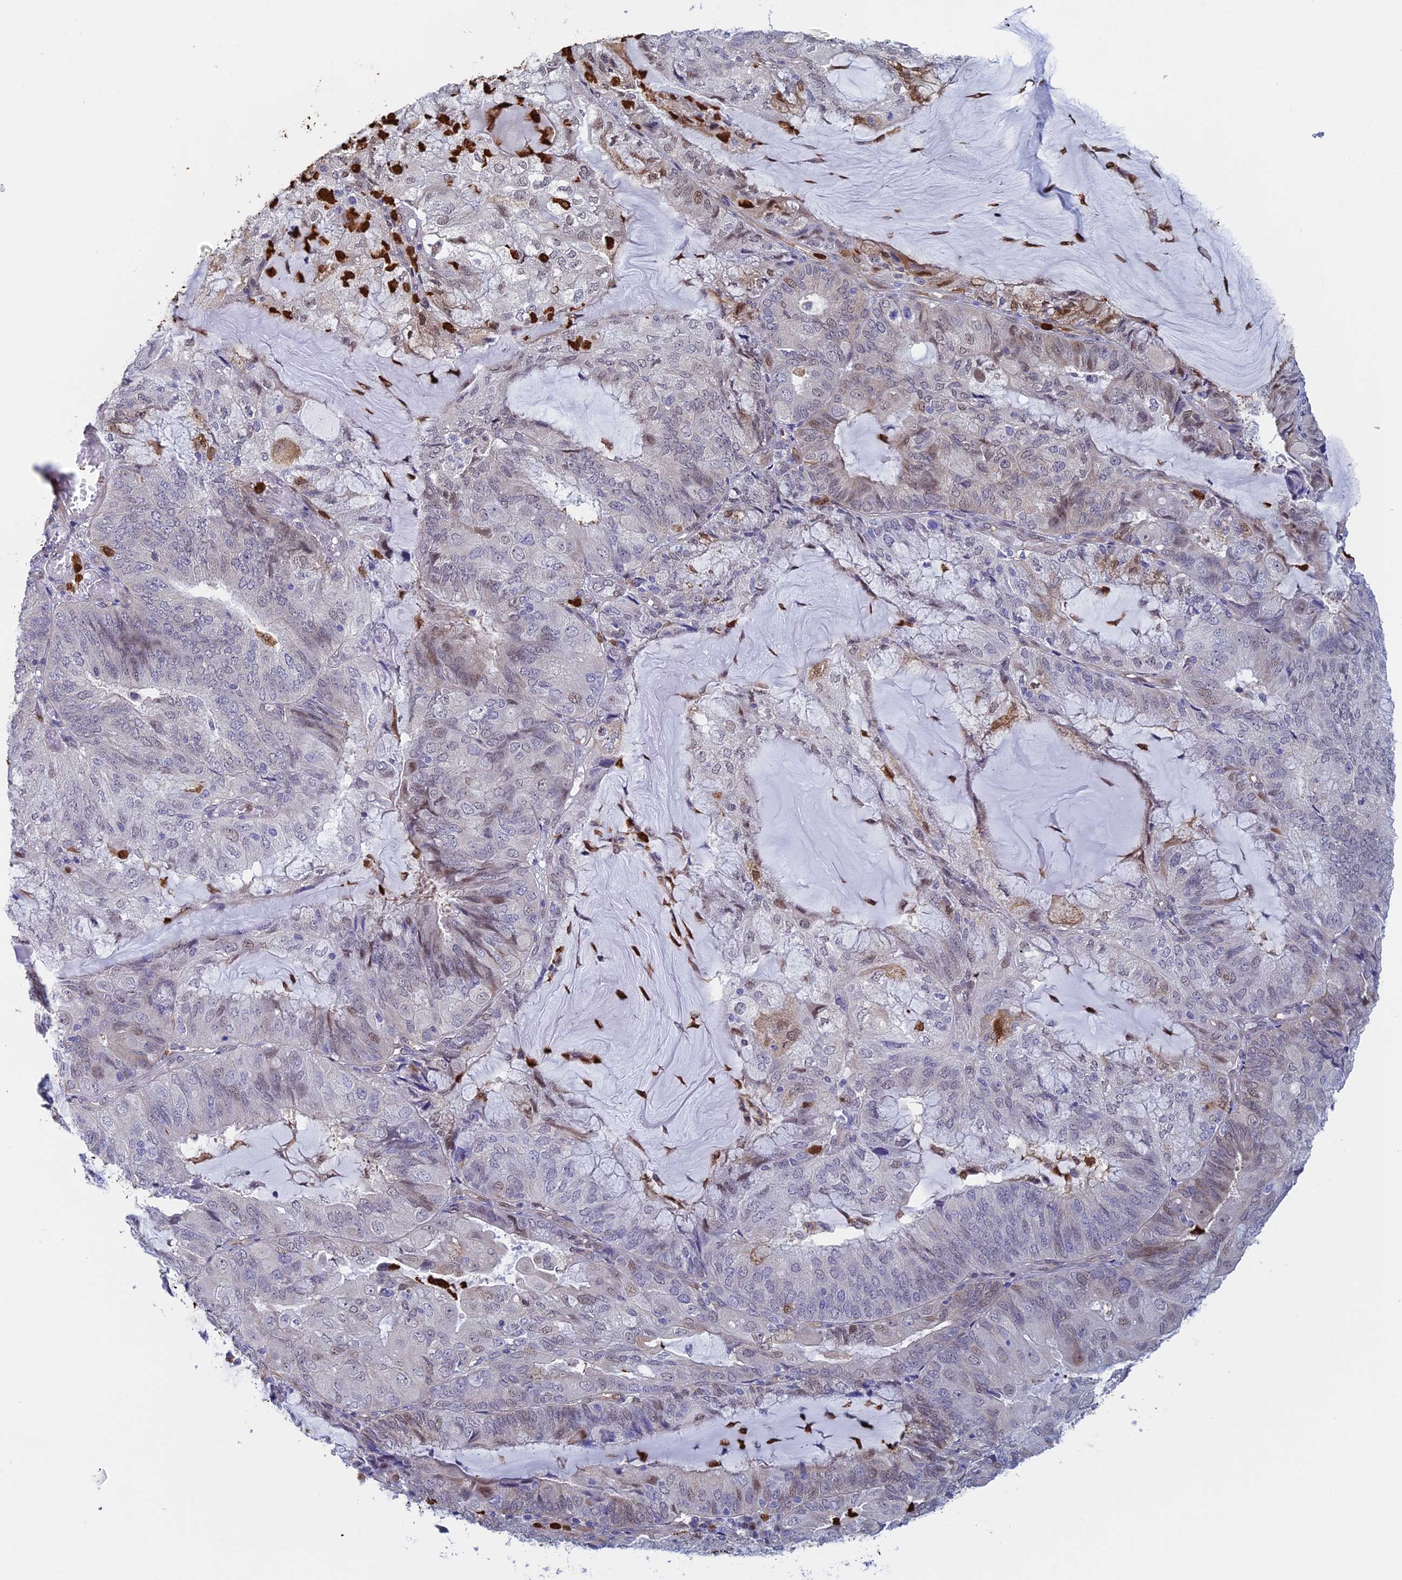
{"staining": {"intensity": "weak", "quantity": "<25%", "location": "cytoplasmic/membranous,nuclear"}, "tissue": "endometrial cancer", "cell_type": "Tumor cells", "image_type": "cancer", "snomed": [{"axis": "morphology", "description": "Adenocarcinoma, NOS"}, {"axis": "topography", "description": "Endometrium"}], "caption": "IHC of human endometrial adenocarcinoma displays no expression in tumor cells. (DAB (3,3'-diaminobenzidine) immunohistochemistry (IHC) visualized using brightfield microscopy, high magnification).", "gene": "SLC26A1", "patient": {"sex": "female", "age": 81}}